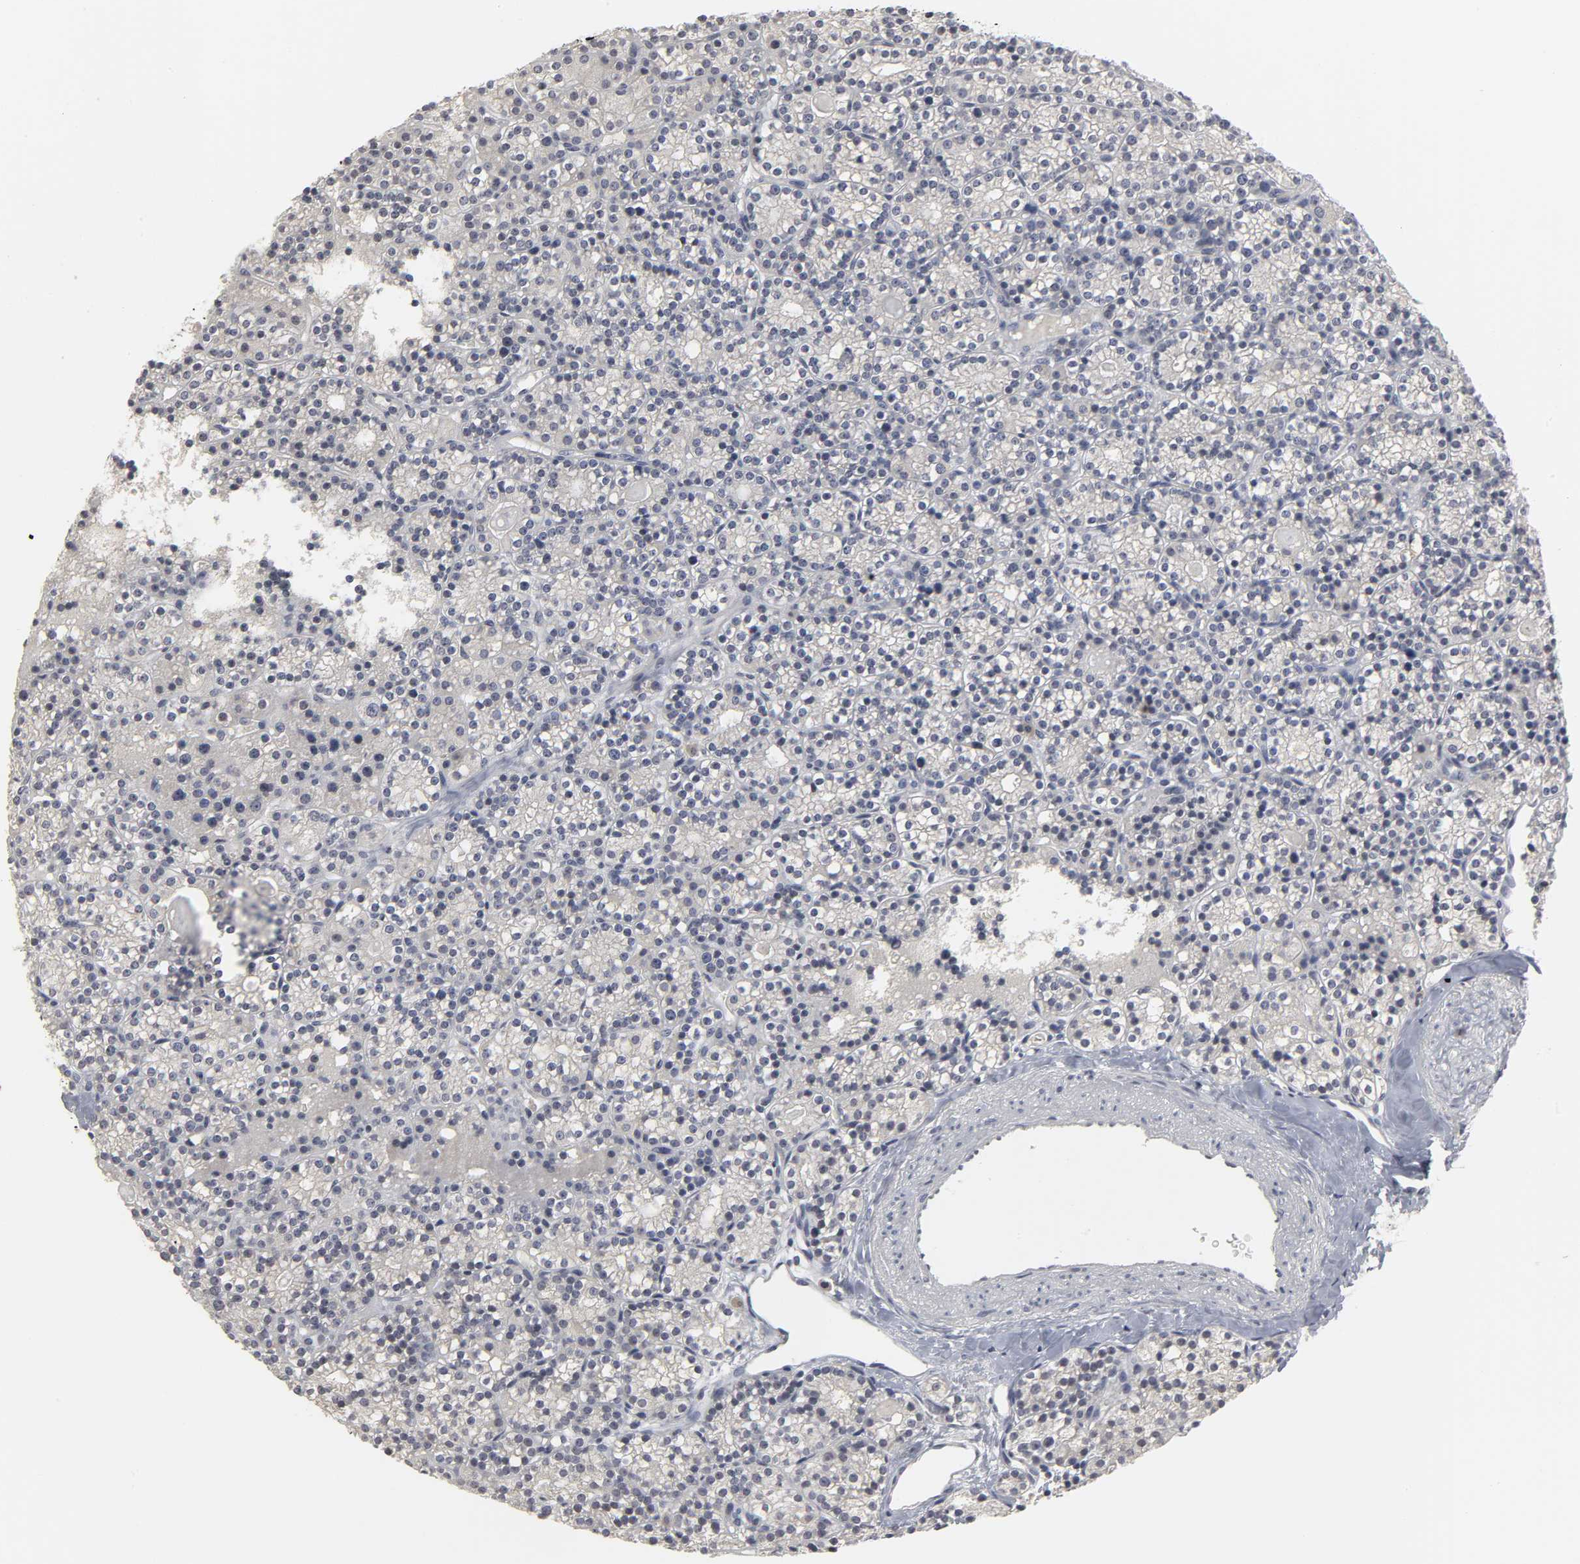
{"staining": {"intensity": "negative", "quantity": "none", "location": "none"}, "tissue": "parathyroid gland", "cell_type": "Glandular cells", "image_type": "normal", "snomed": [{"axis": "morphology", "description": "Normal tissue, NOS"}, {"axis": "topography", "description": "Parathyroid gland"}], "caption": "This is a micrograph of immunohistochemistry staining of unremarkable parathyroid gland, which shows no positivity in glandular cells. The staining is performed using DAB brown chromogen with nuclei counter-stained in using hematoxylin.", "gene": "TCAP", "patient": {"sex": "female", "age": 64}}